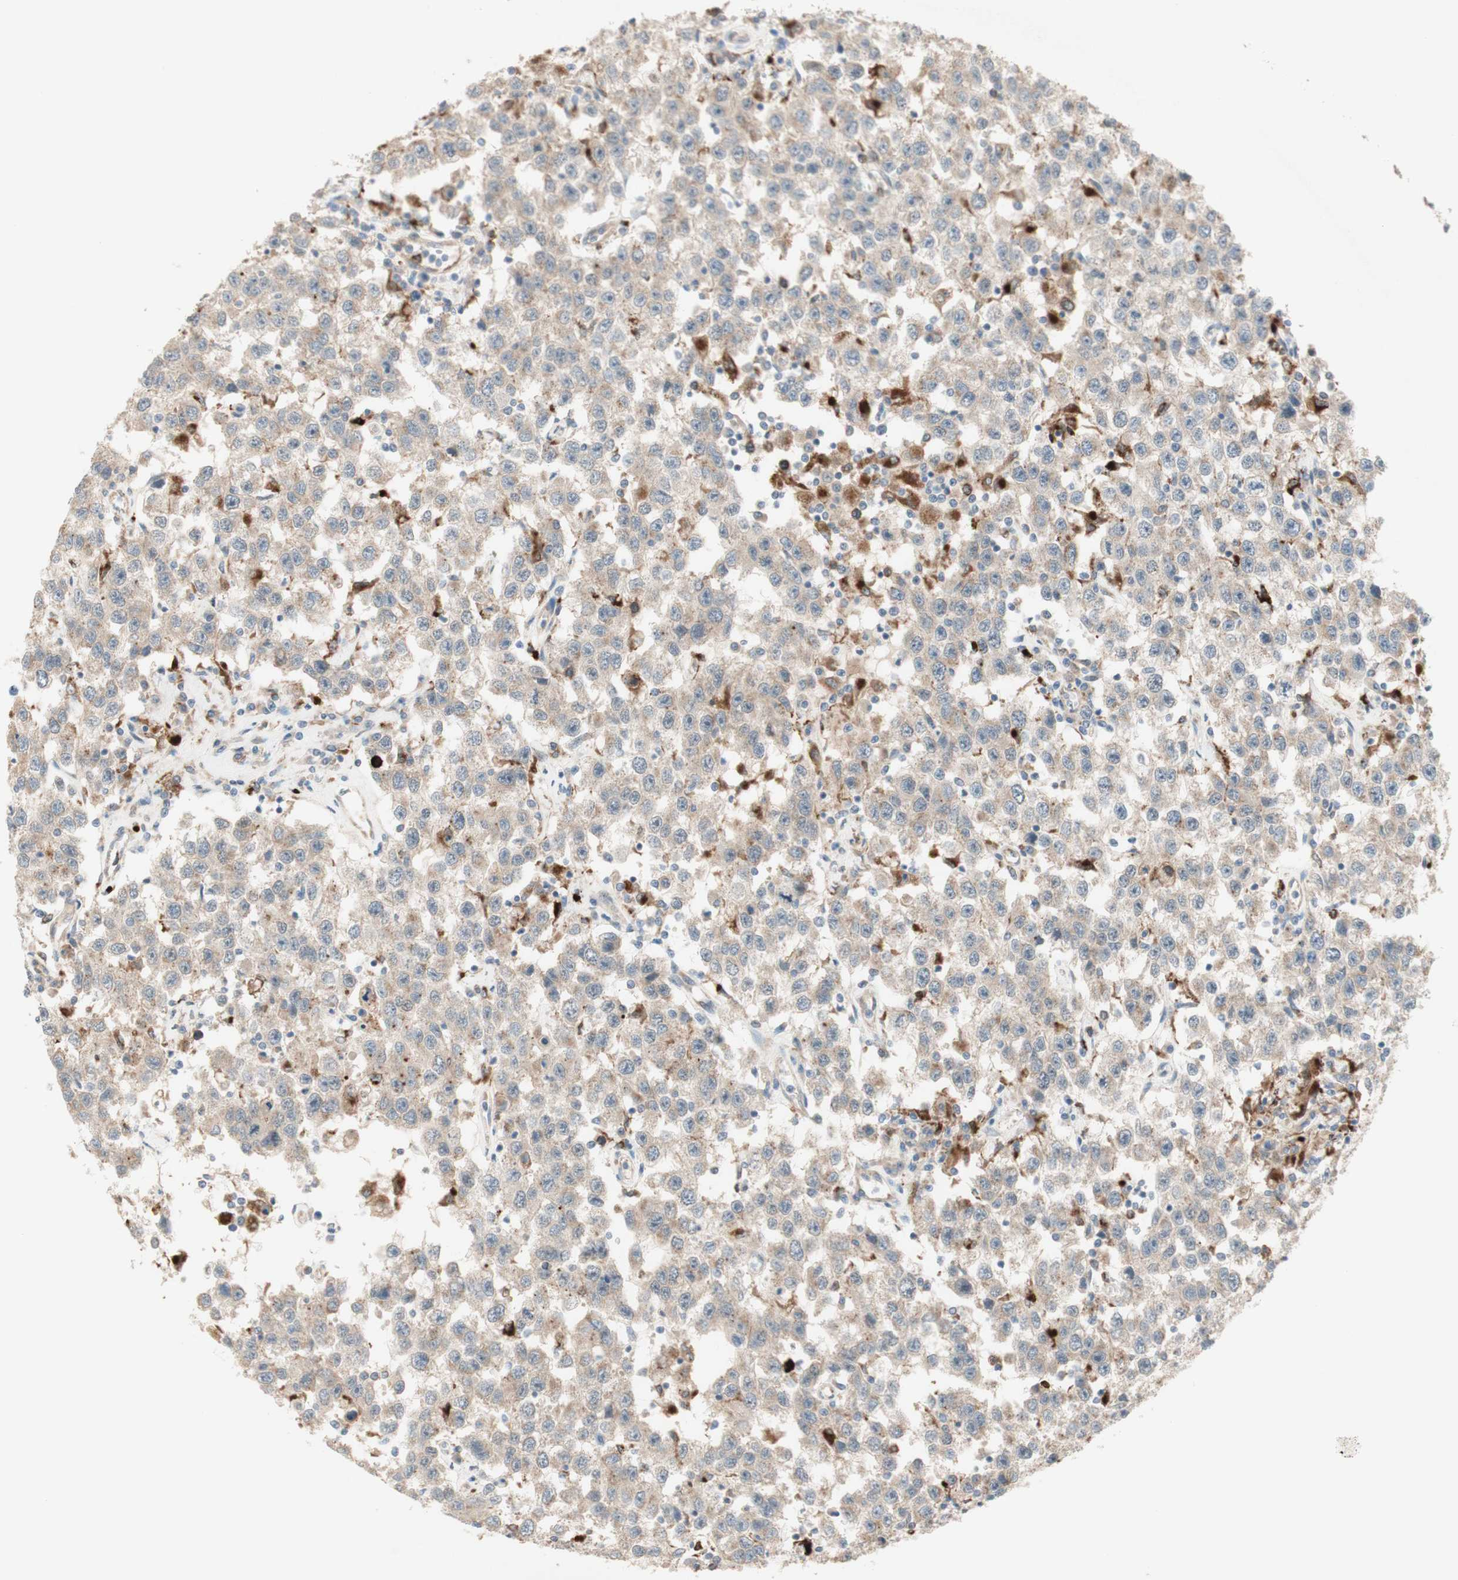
{"staining": {"intensity": "weak", "quantity": ">75%", "location": "cytoplasmic/membranous"}, "tissue": "testis cancer", "cell_type": "Tumor cells", "image_type": "cancer", "snomed": [{"axis": "morphology", "description": "Seminoma, NOS"}, {"axis": "topography", "description": "Testis"}], "caption": "Testis cancer tissue shows weak cytoplasmic/membranous expression in about >75% of tumor cells (IHC, brightfield microscopy, high magnification).", "gene": "GAPT", "patient": {"sex": "male", "age": 41}}